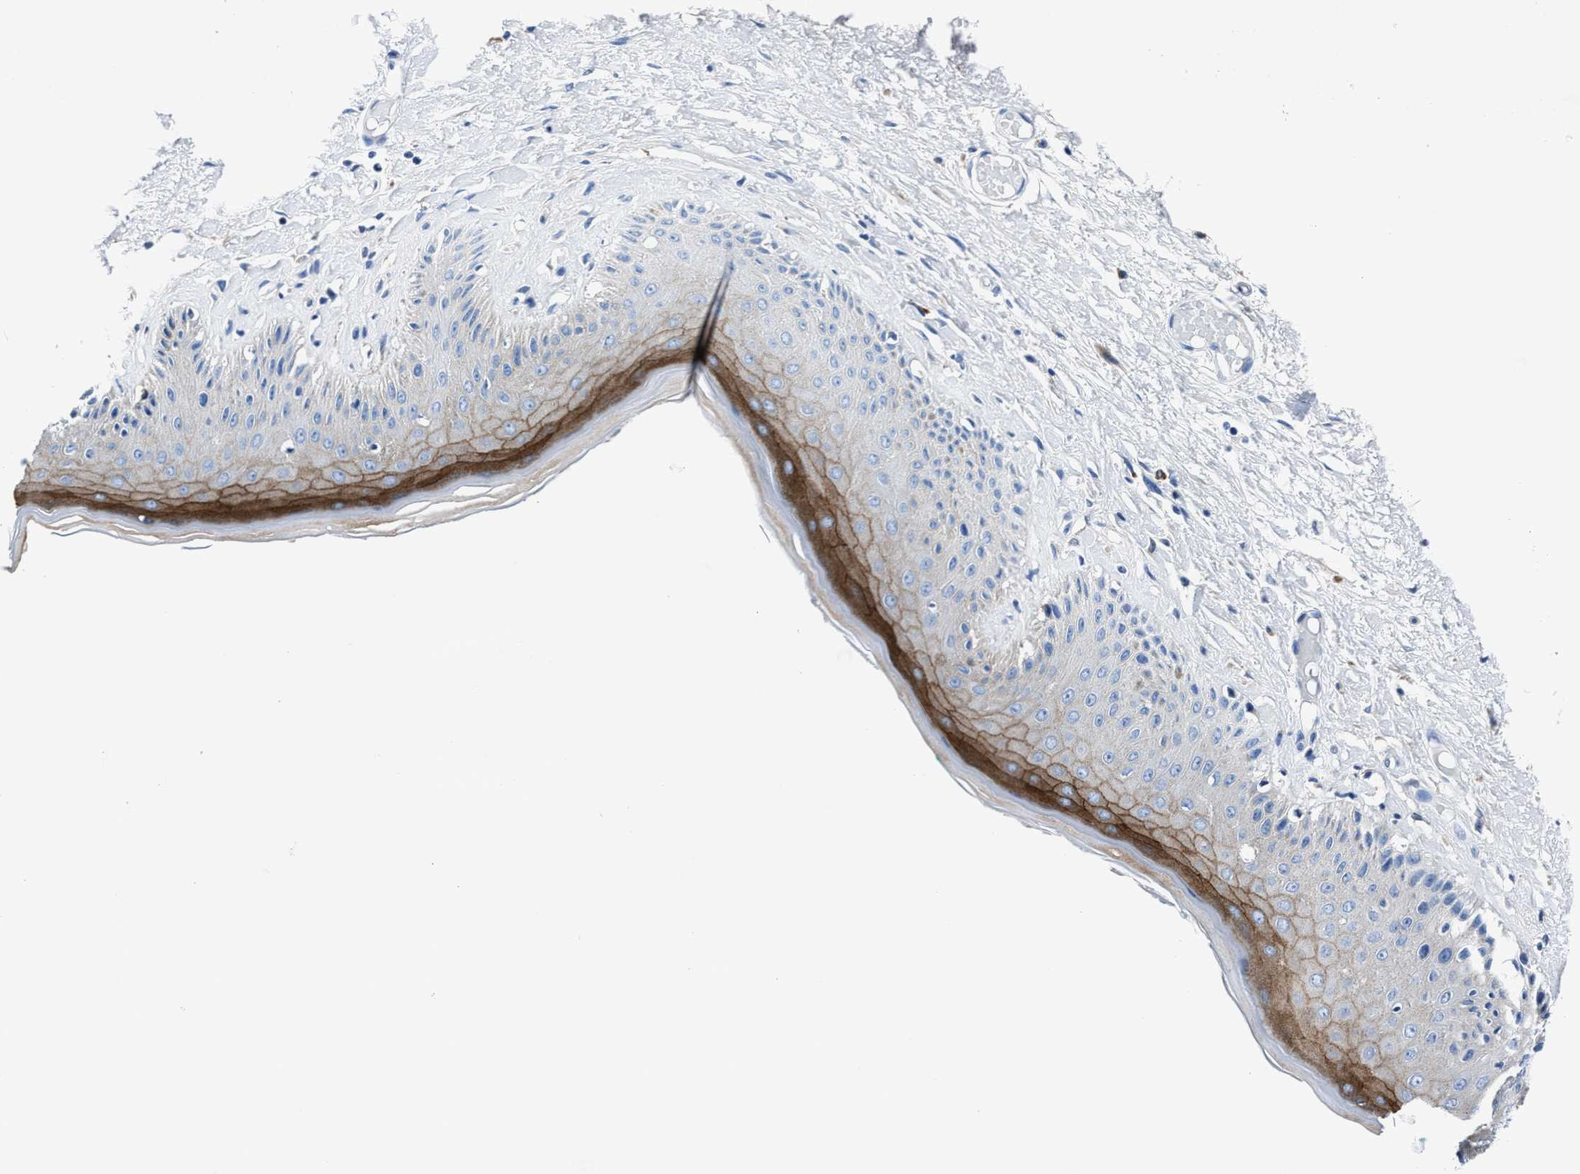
{"staining": {"intensity": "moderate", "quantity": "<25%", "location": "cytoplasmic/membranous"}, "tissue": "skin", "cell_type": "Epidermal cells", "image_type": "normal", "snomed": [{"axis": "morphology", "description": "Normal tissue, NOS"}, {"axis": "topography", "description": "Vulva"}], "caption": "This photomicrograph exhibits immunohistochemistry staining of benign skin, with low moderate cytoplasmic/membranous expression in about <25% of epidermal cells.", "gene": "LMO7", "patient": {"sex": "female", "age": 73}}